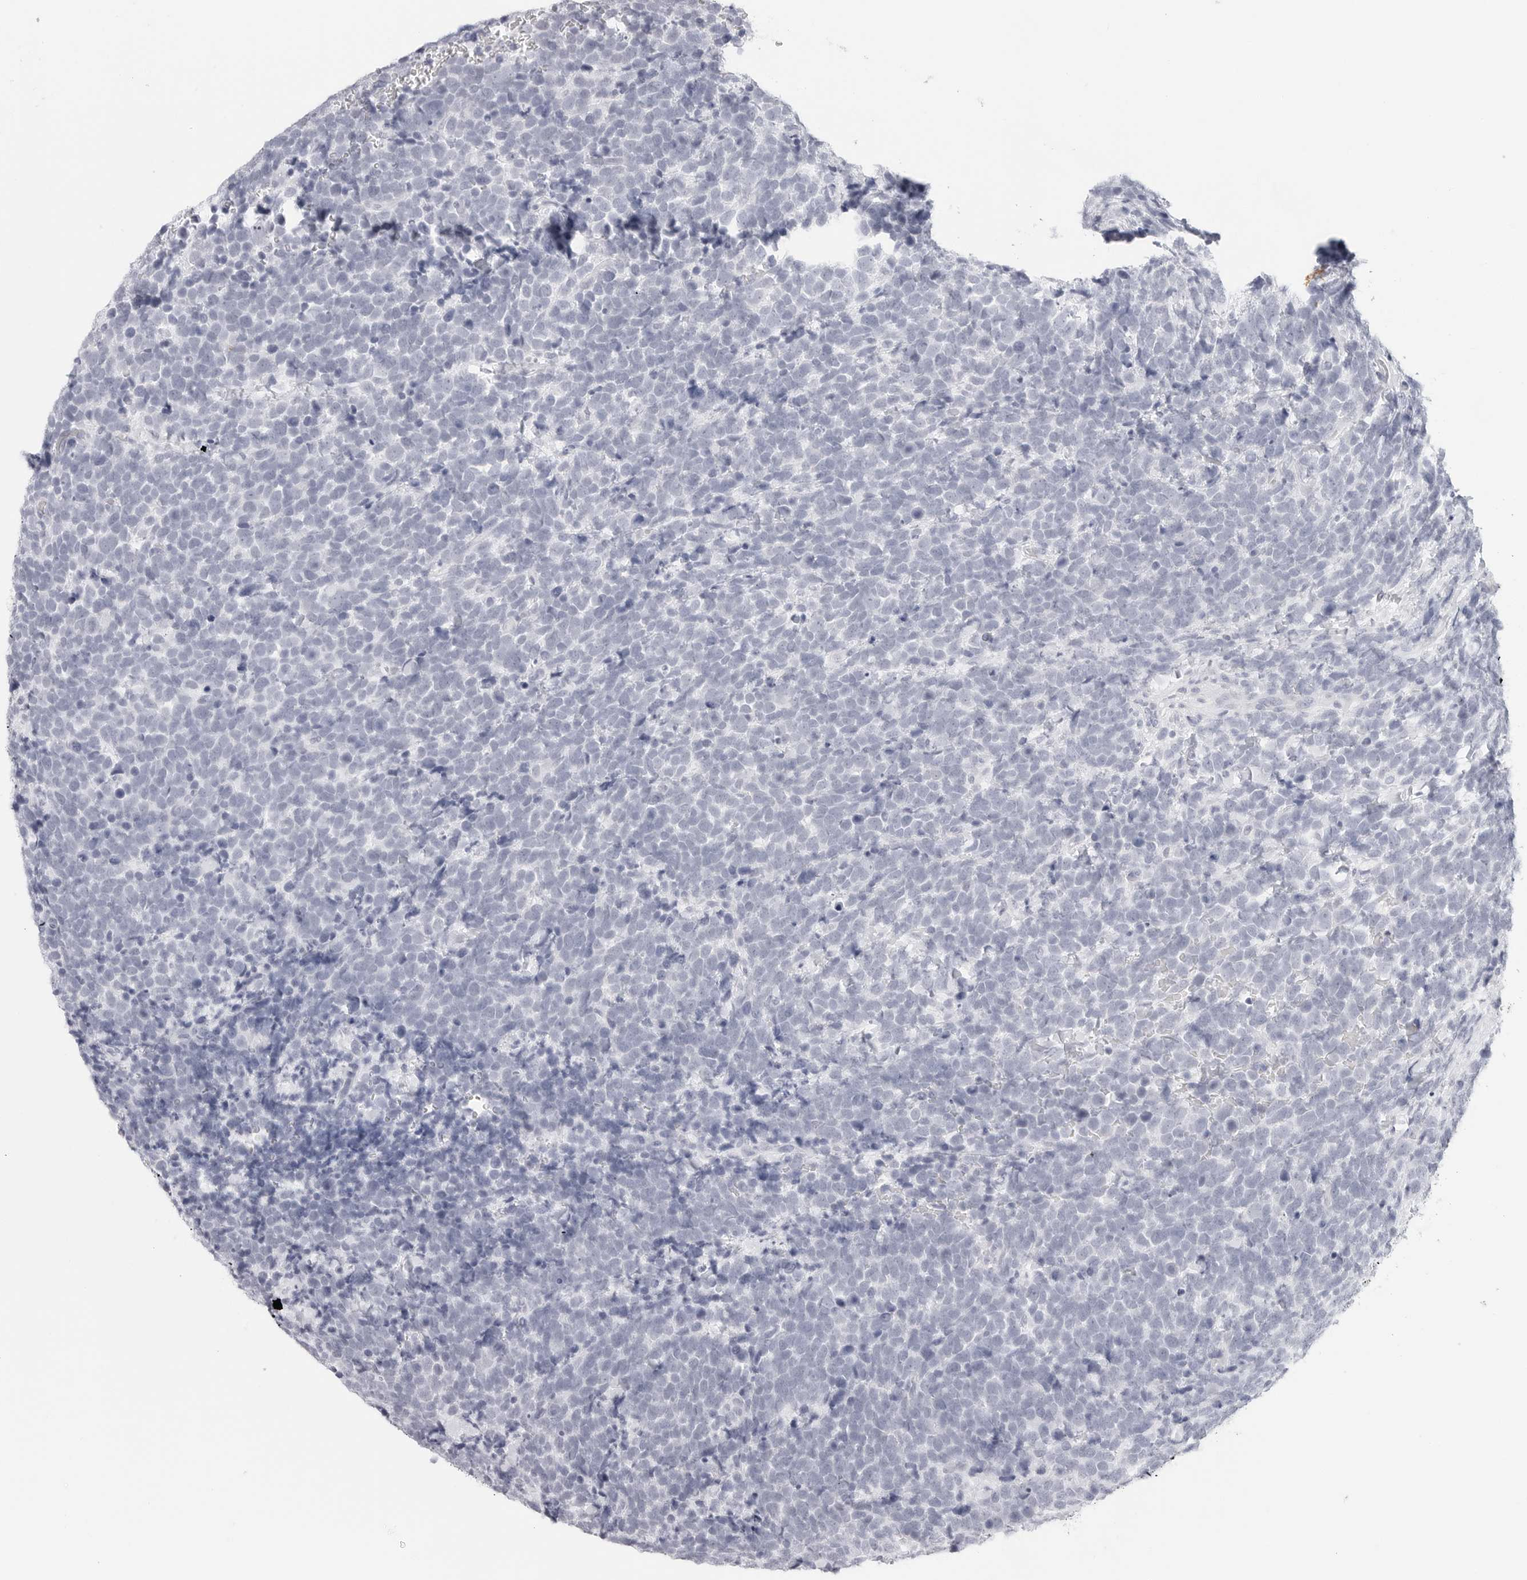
{"staining": {"intensity": "negative", "quantity": "none", "location": "none"}, "tissue": "urothelial cancer", "cell_type": "Tumor cells", "image_type": "cancer", "snomed": [{"axis": "morphology", "description": "Urothelial carcinoma, High grade"}, {"axis": "topography", "description": "Urinary bladder"}], "caption": "Protein analysis of urothelial cancer exhibits no significant expression in tumor cells. (DAB (3,3'-diaminobenzidine) IHC with hematoxylin counter stain).", "gene": "HMGCS2", "patient": {"sex": "female", "age": 82}}